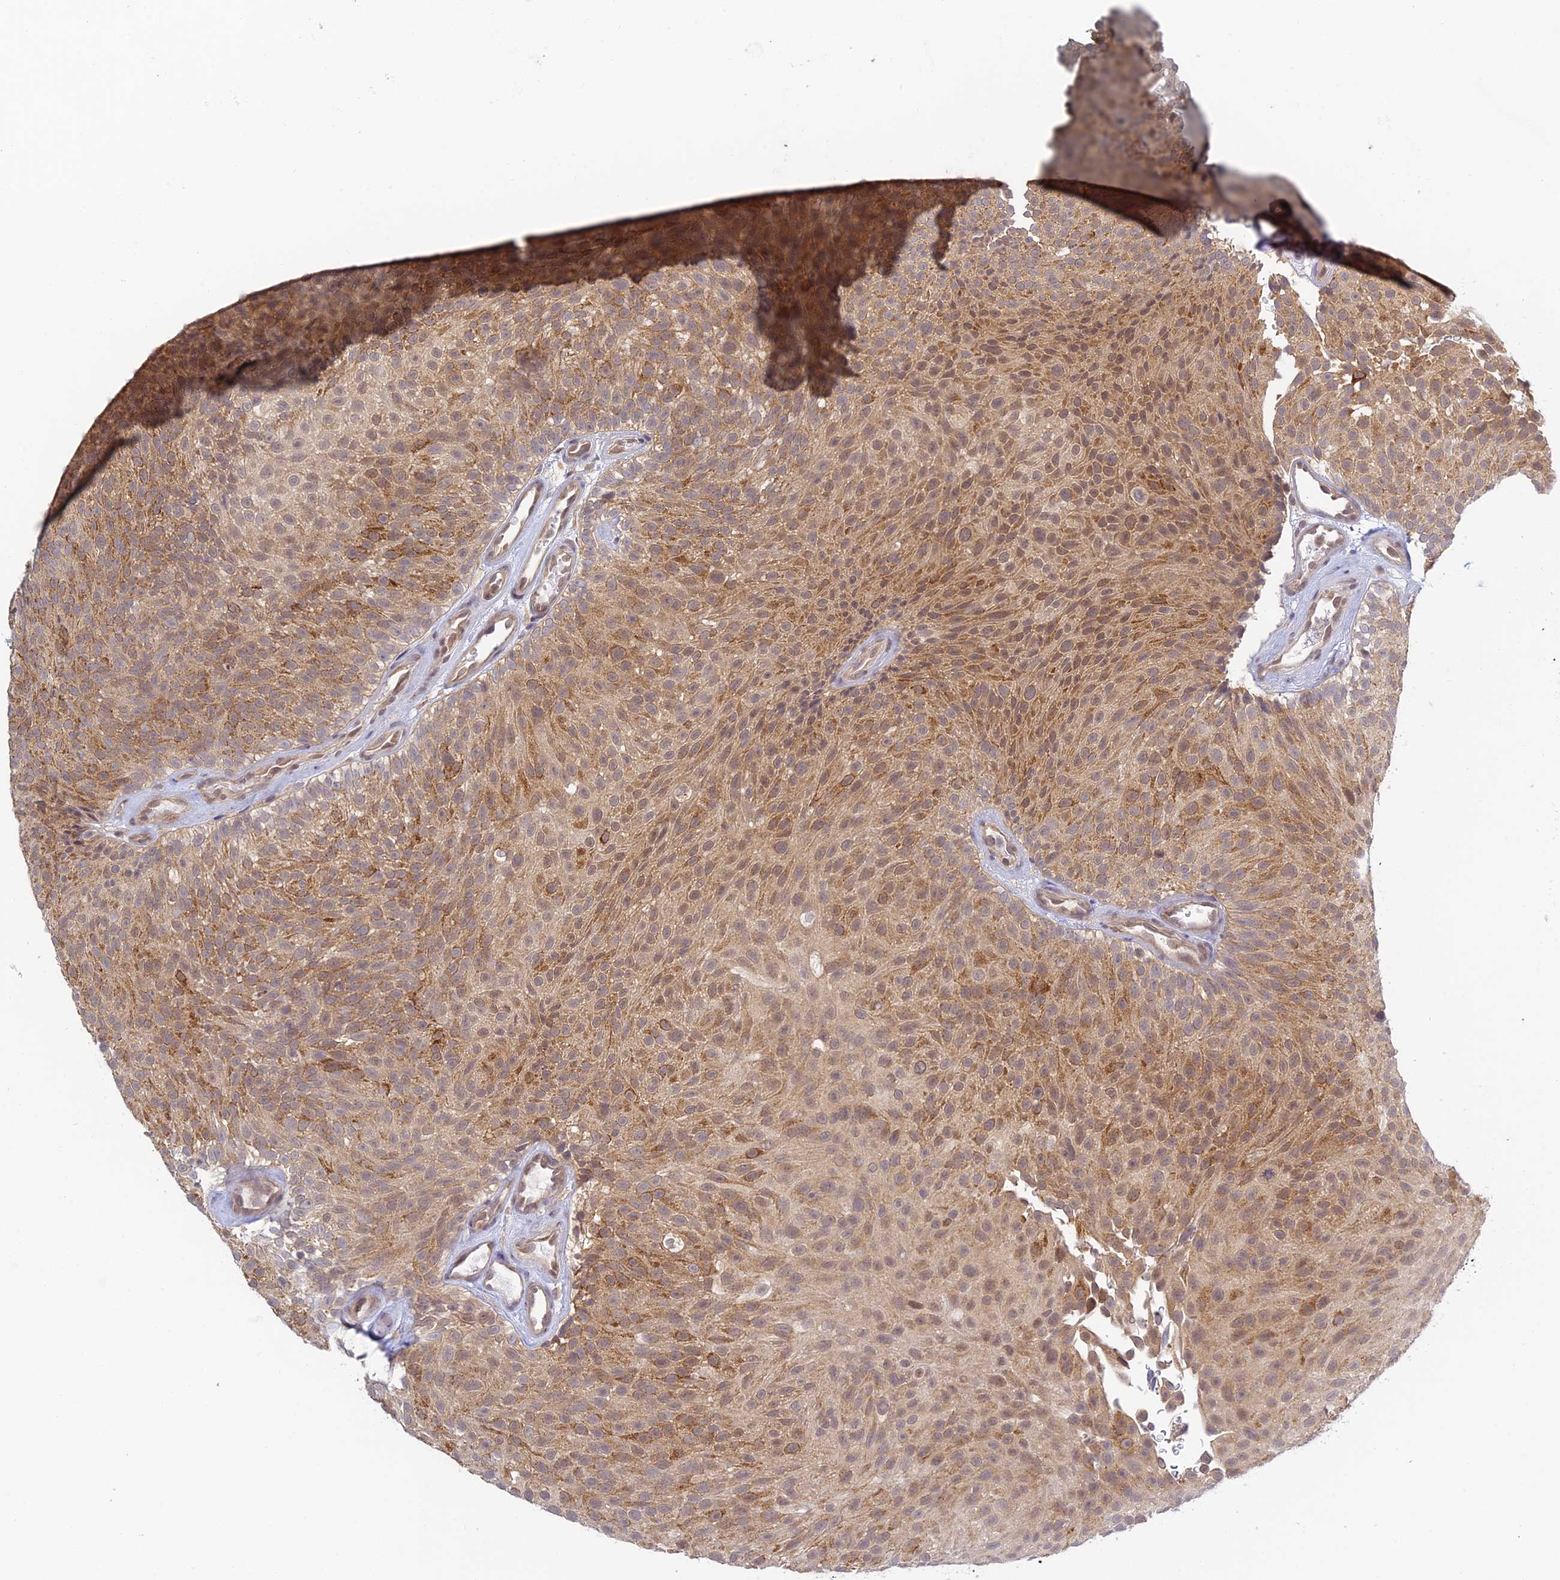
{"staining": {"intensity": "moderate", "quantity": "25%-75%", "location": "cytoplasmic/membranous,nuclear"}, "tissue": "urothelial cancer", "cell_type": "Tumor cells", "image_type": "cancer", "snomed": [{"axis": "morphology", "description": "Urothelial carcinoma, Low grade"}, {"axis": "topography", "description": "Urinary bladder"}], "caption": "A histopathology image of urothelial carcinoma (low-grade) stained for a protein exhibits moderate cytoplasmic/membranous and nuclear brown staining in tumor cells.", "gene": "SKIC8", "patient": {"sex": "male", "age": 78}}